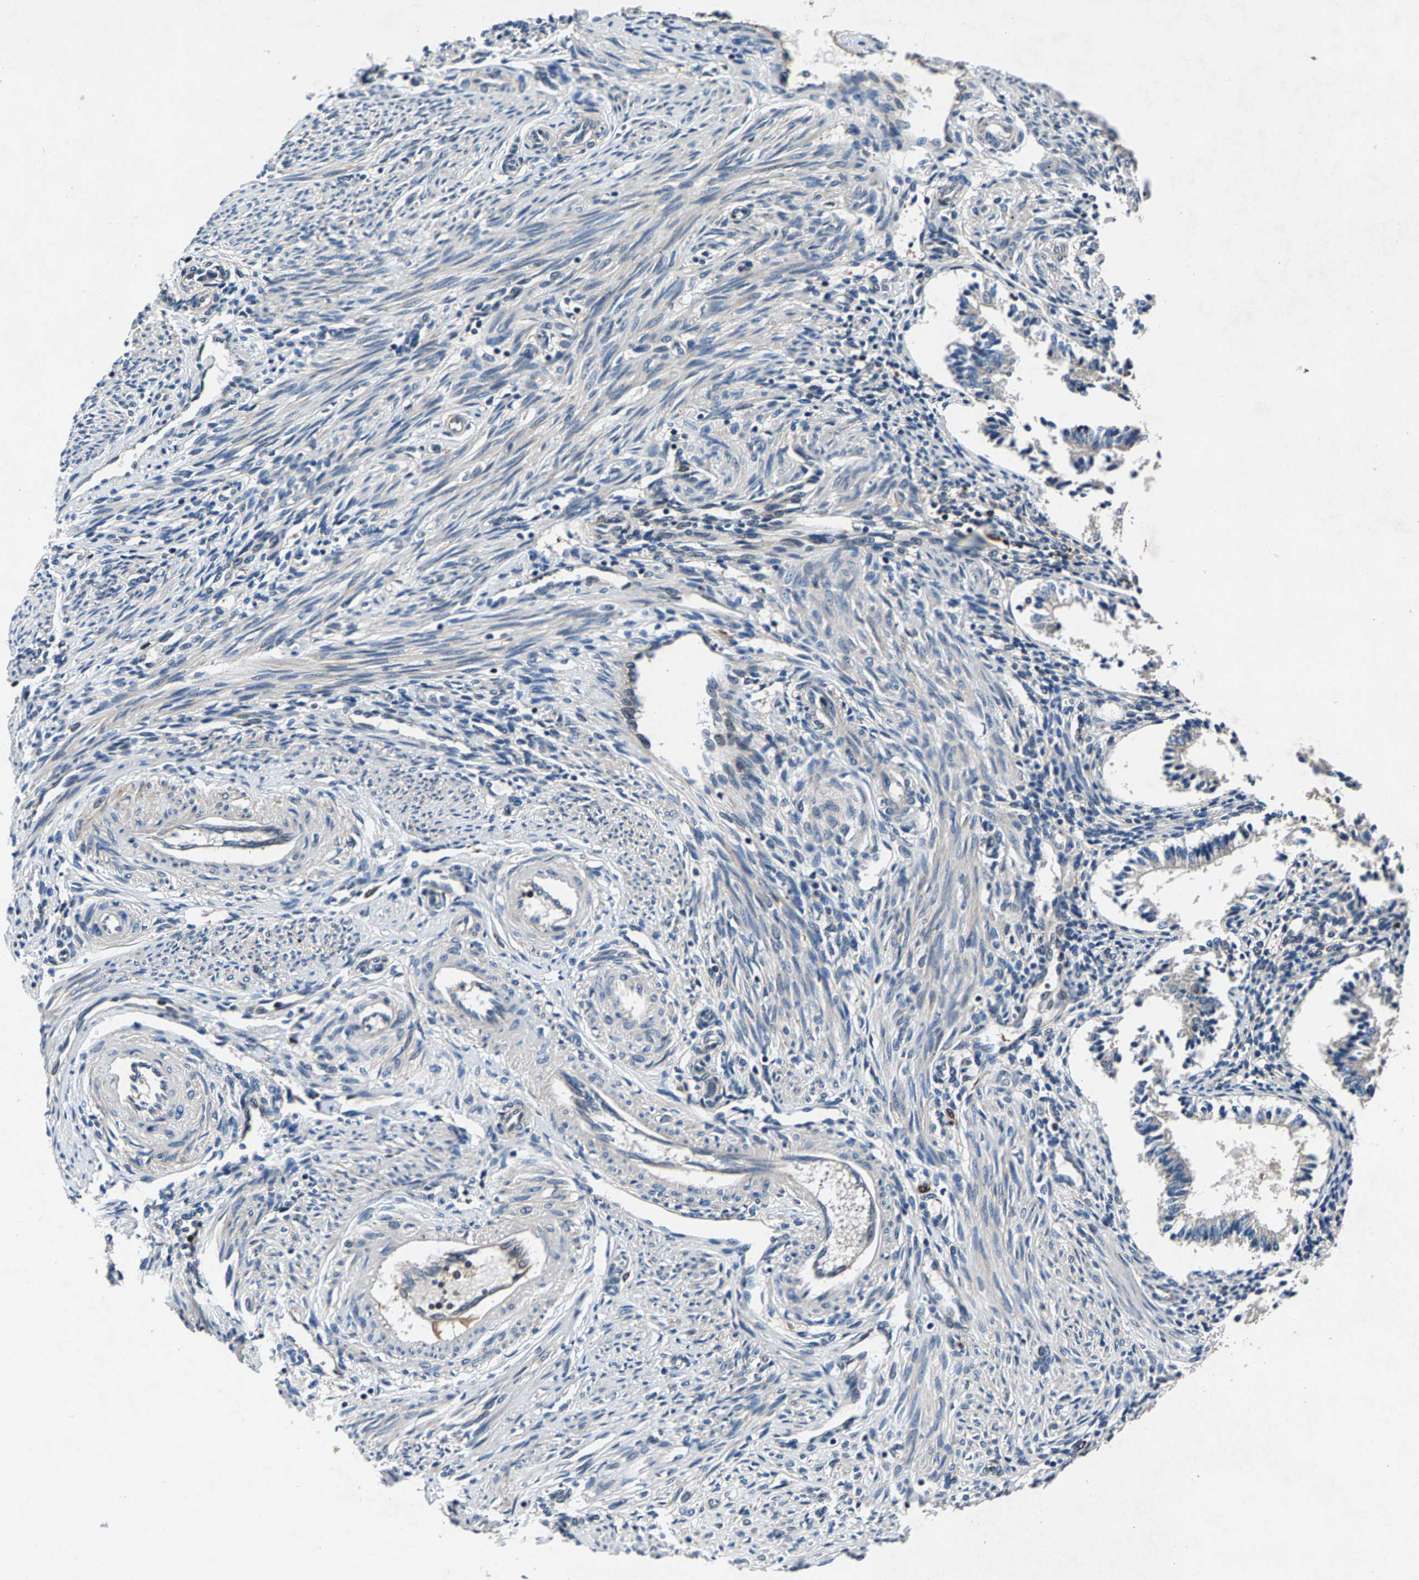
{"staining": {"intensity": "weak", "quantity": "<25%", "location": "cytoplasmic/membranous"}, "tissue": "endometrium", "cell_type": "Cells in endometrial stroma", "image_type": "normal", "snomed": [{"axis": "morphology", "description": "Normal tissue, NOS"}, {"axis": "topography", "description": "Endometrium"}], "caption": "Cells in endometrial stroma are negative for protein expression in benign human endometrium.", "gene": "LPCAT1", "patient": {"sex": "female", "age": 42}}